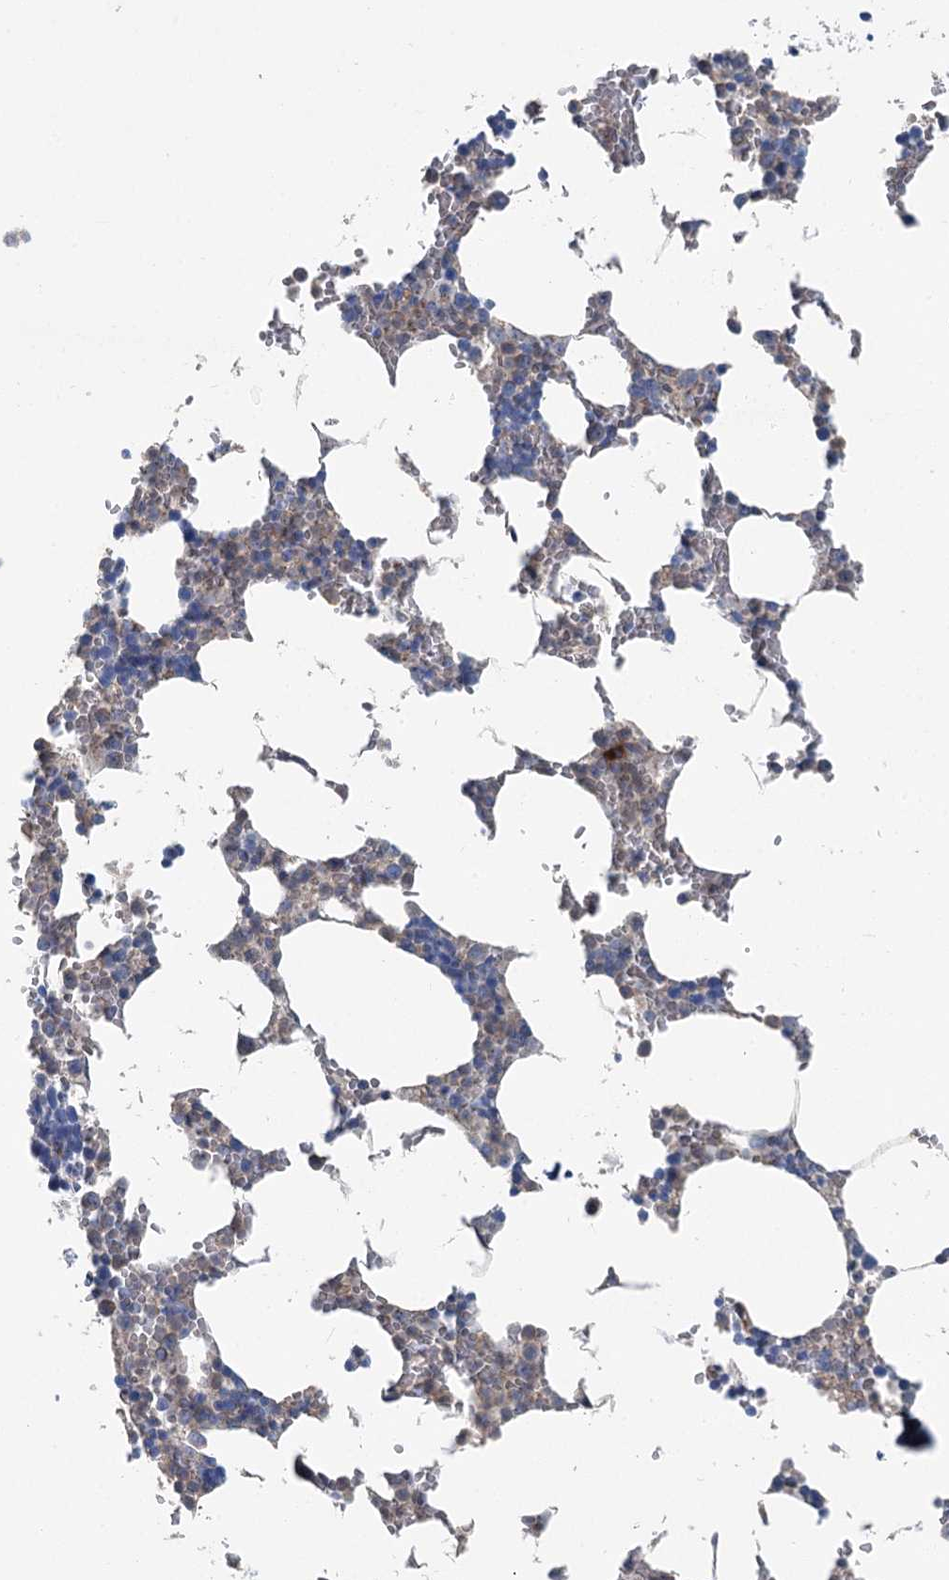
{"staining": {"intensity": "negative", "quantity": "none", "location": "none"}, "tissue": "bone marrow", "cell_type": "Hematopoietic cells", "image_type": "normal", "snomed": [{"axis": "morphology", "description": "Normal tissue, NOS"}, {"axis": "topography", "description": "Bone marrow"}], "caption": "IHC of normal bone marrow reveals no expression in hematopoietic cells.", "gene": "MARK2", "patient": {"sex": "male", "age": 70}}